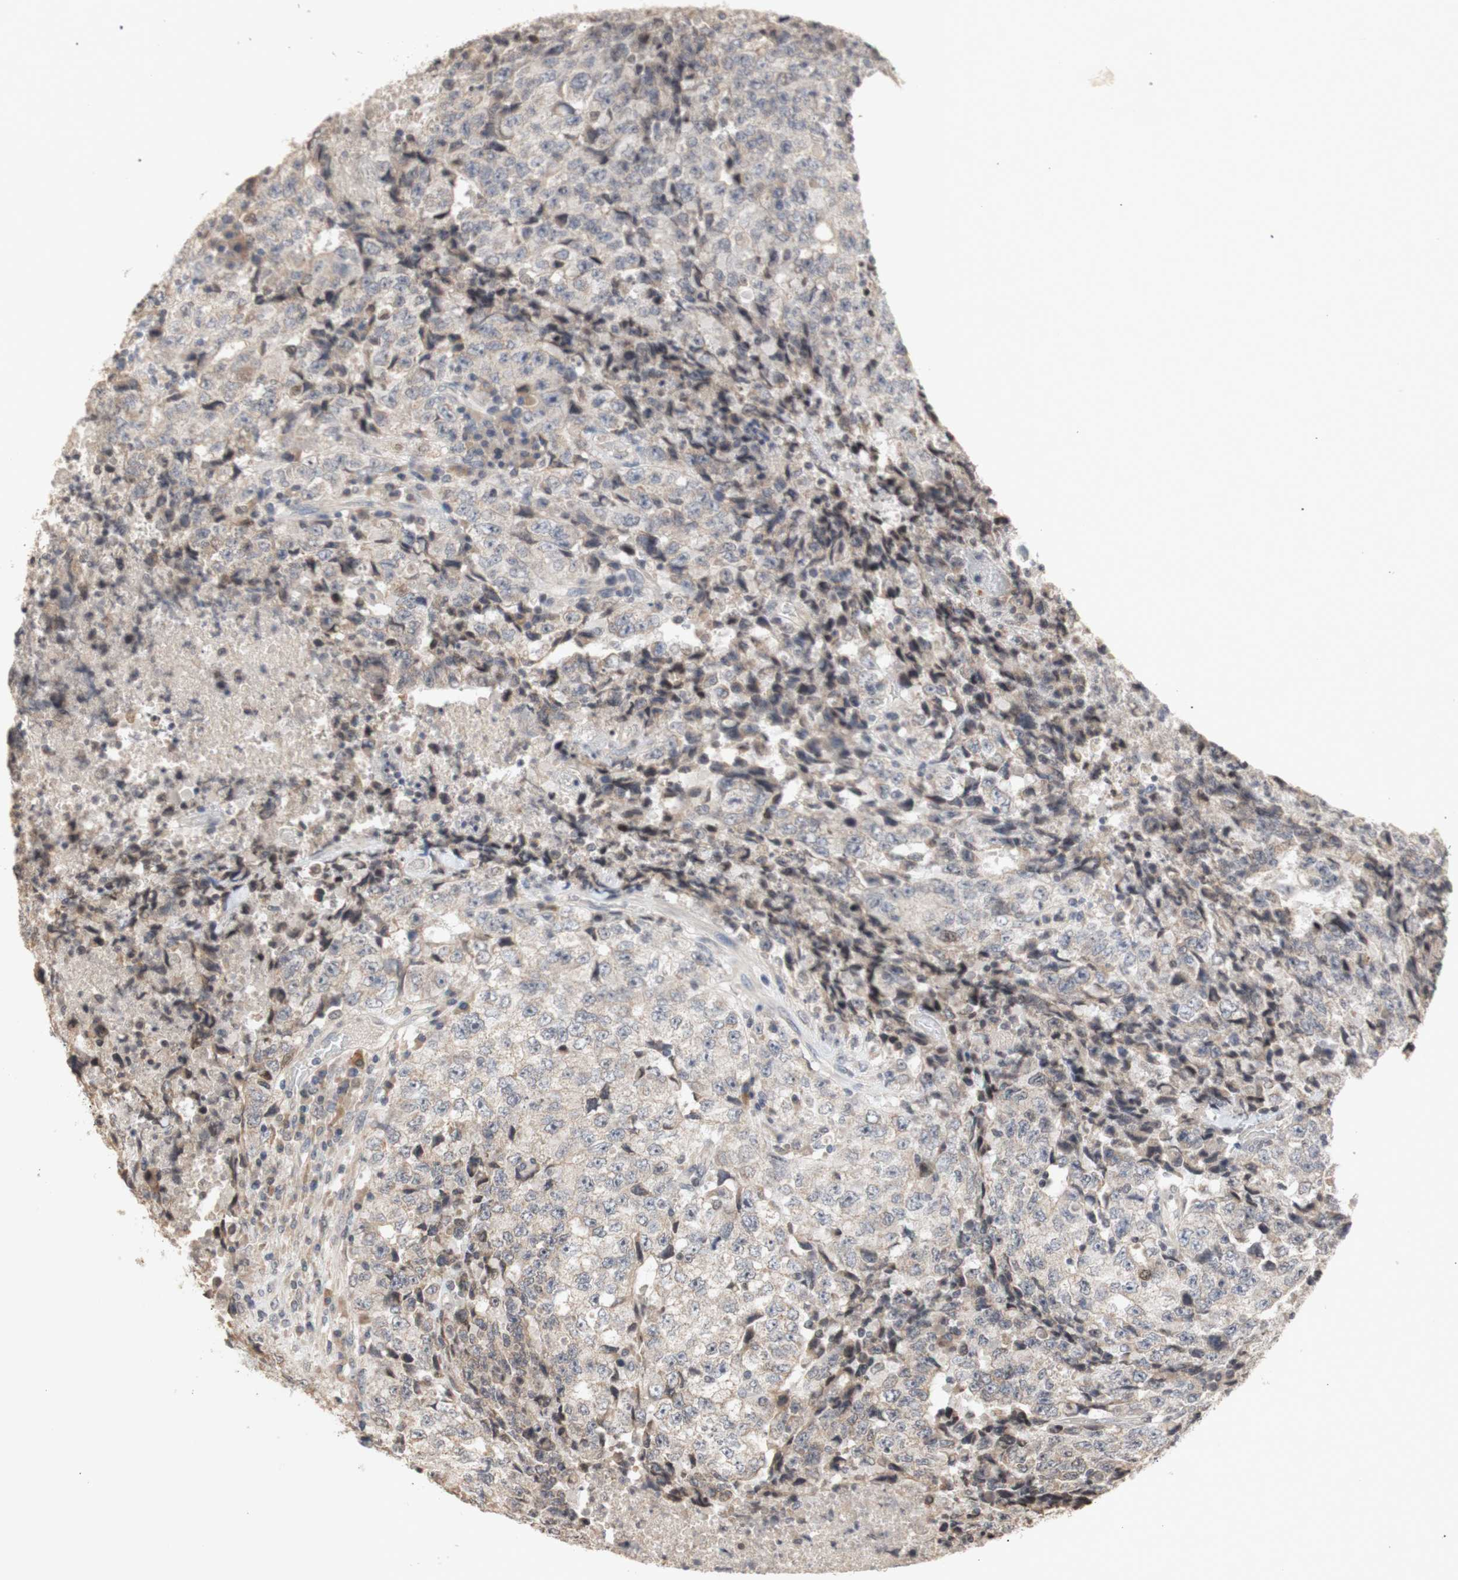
{"staining": {"intensity": "weak", "quantity": ">75%", "location": "cytoplasmic/membranous"}, "tissue": "testis cancer", "cell_type": "Tumor cells", "image_type": "cancer", "snomed": [{"axis": "morphology", "description": "Necrosis, NOS"}, {"axis": "morphology", "description": "Carcinoma, Embryonal, NOS"}, {"axis": "topography", "description": "Testis"}], "caption": "Immunohistochemistry (IHC) photomicrograph of testis cancer stained for a protein (brown), which reveals low levels of weak cytoplasmic/membranous expression in approximately >75% of tumor cells.", "gene": "FOSB", "patient": {"sex": "male", "age": 19}}